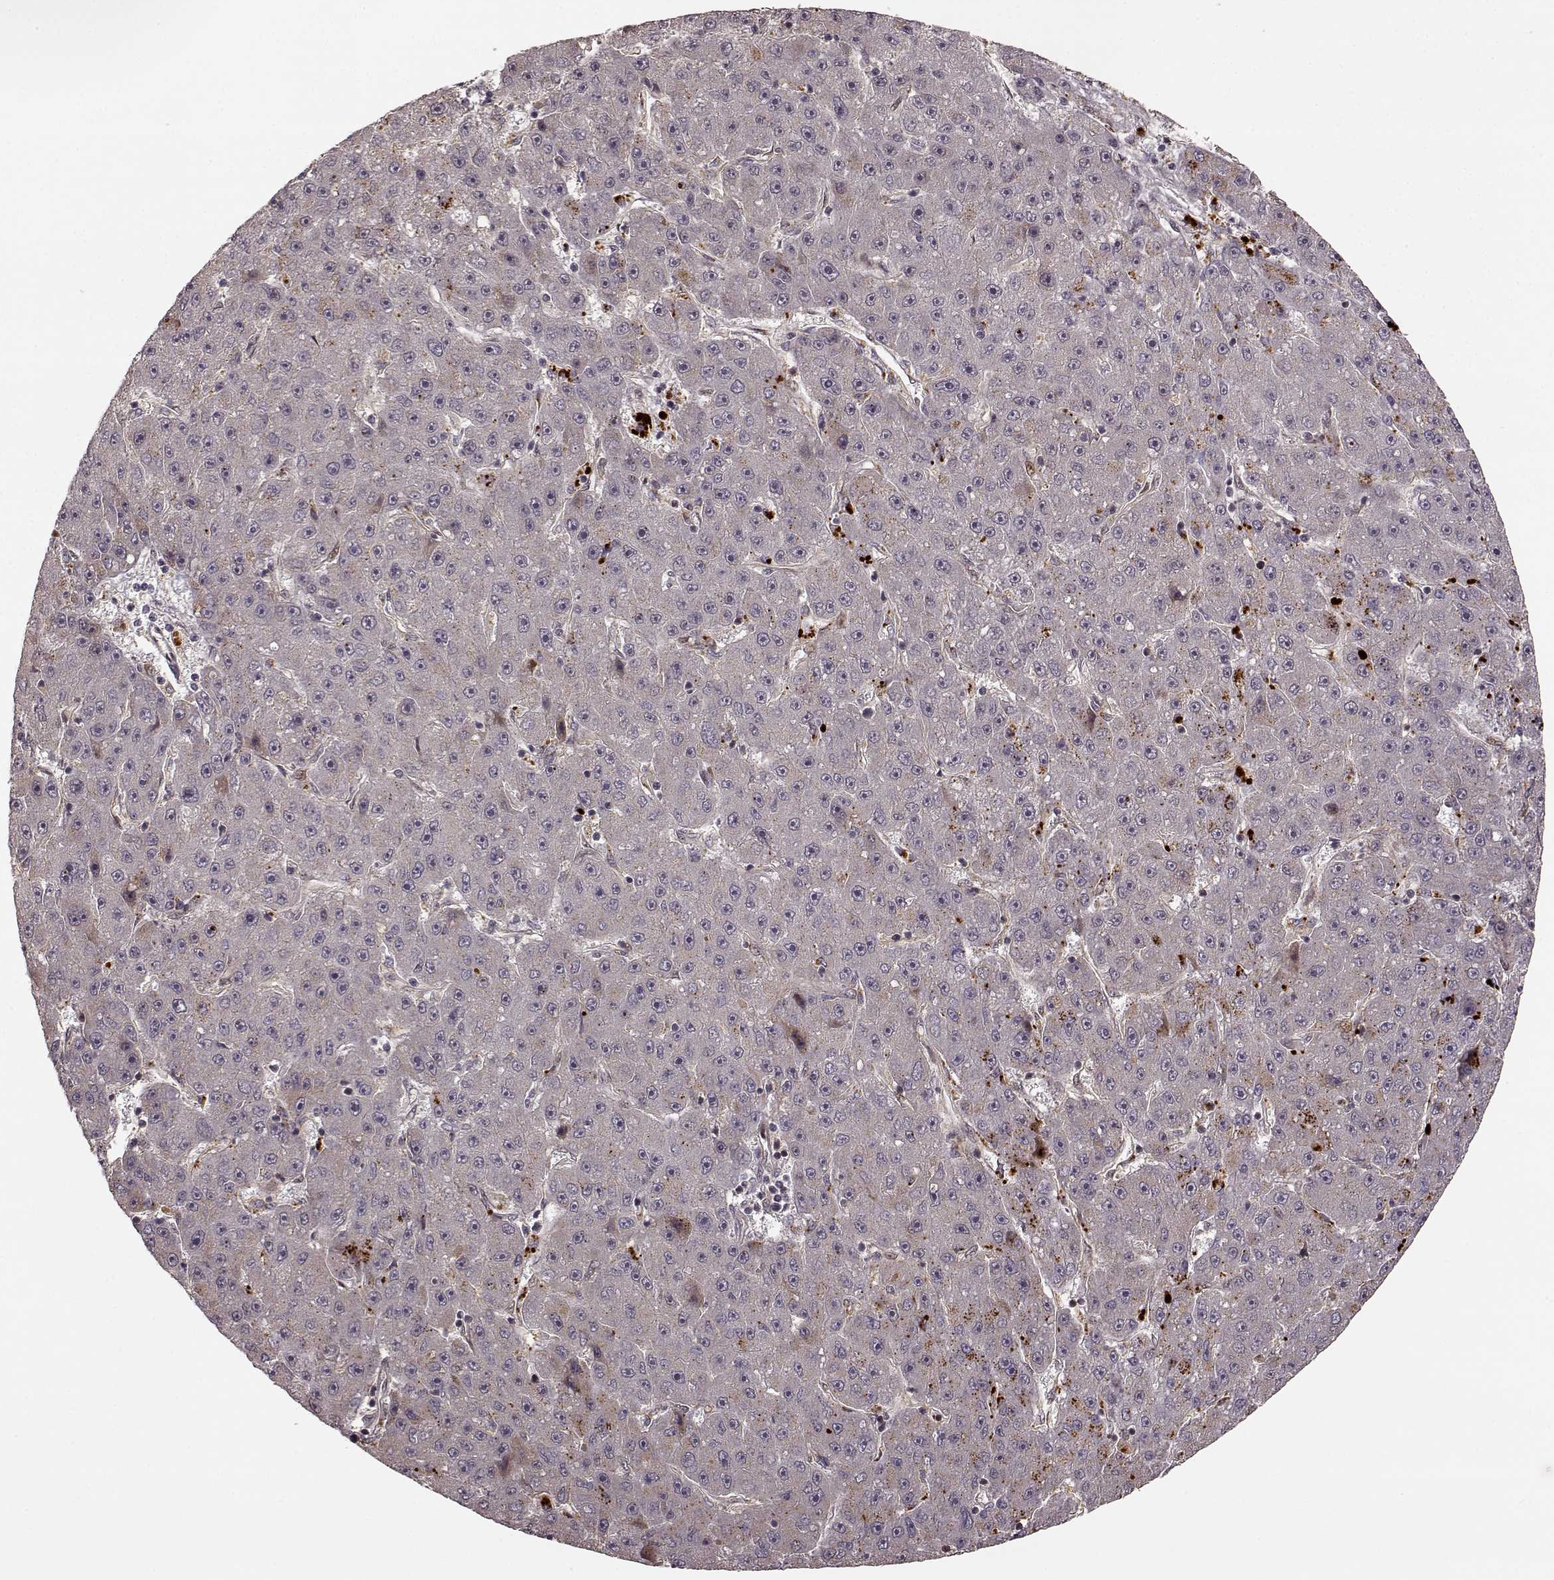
{"staining": {"intensity": "negative", "quantity": "none", "location": "none"}, "tissue": "liver cancer", "cell_type": "Tumor cells", "image_type": "cancer", "snomed": [{"axis": "morphology", "description": "Carcinoma, Hepatocellular, NOS"}, {"axis": "topography", "description": "Liver"}], "caption": "A photomicrograph of hepatocellular carcinoma (liver) stained for a protein reveals no brown staining in tumor cells.", "gene": "SLC12A9", "patient": {"sex": "male", "age": 67}}